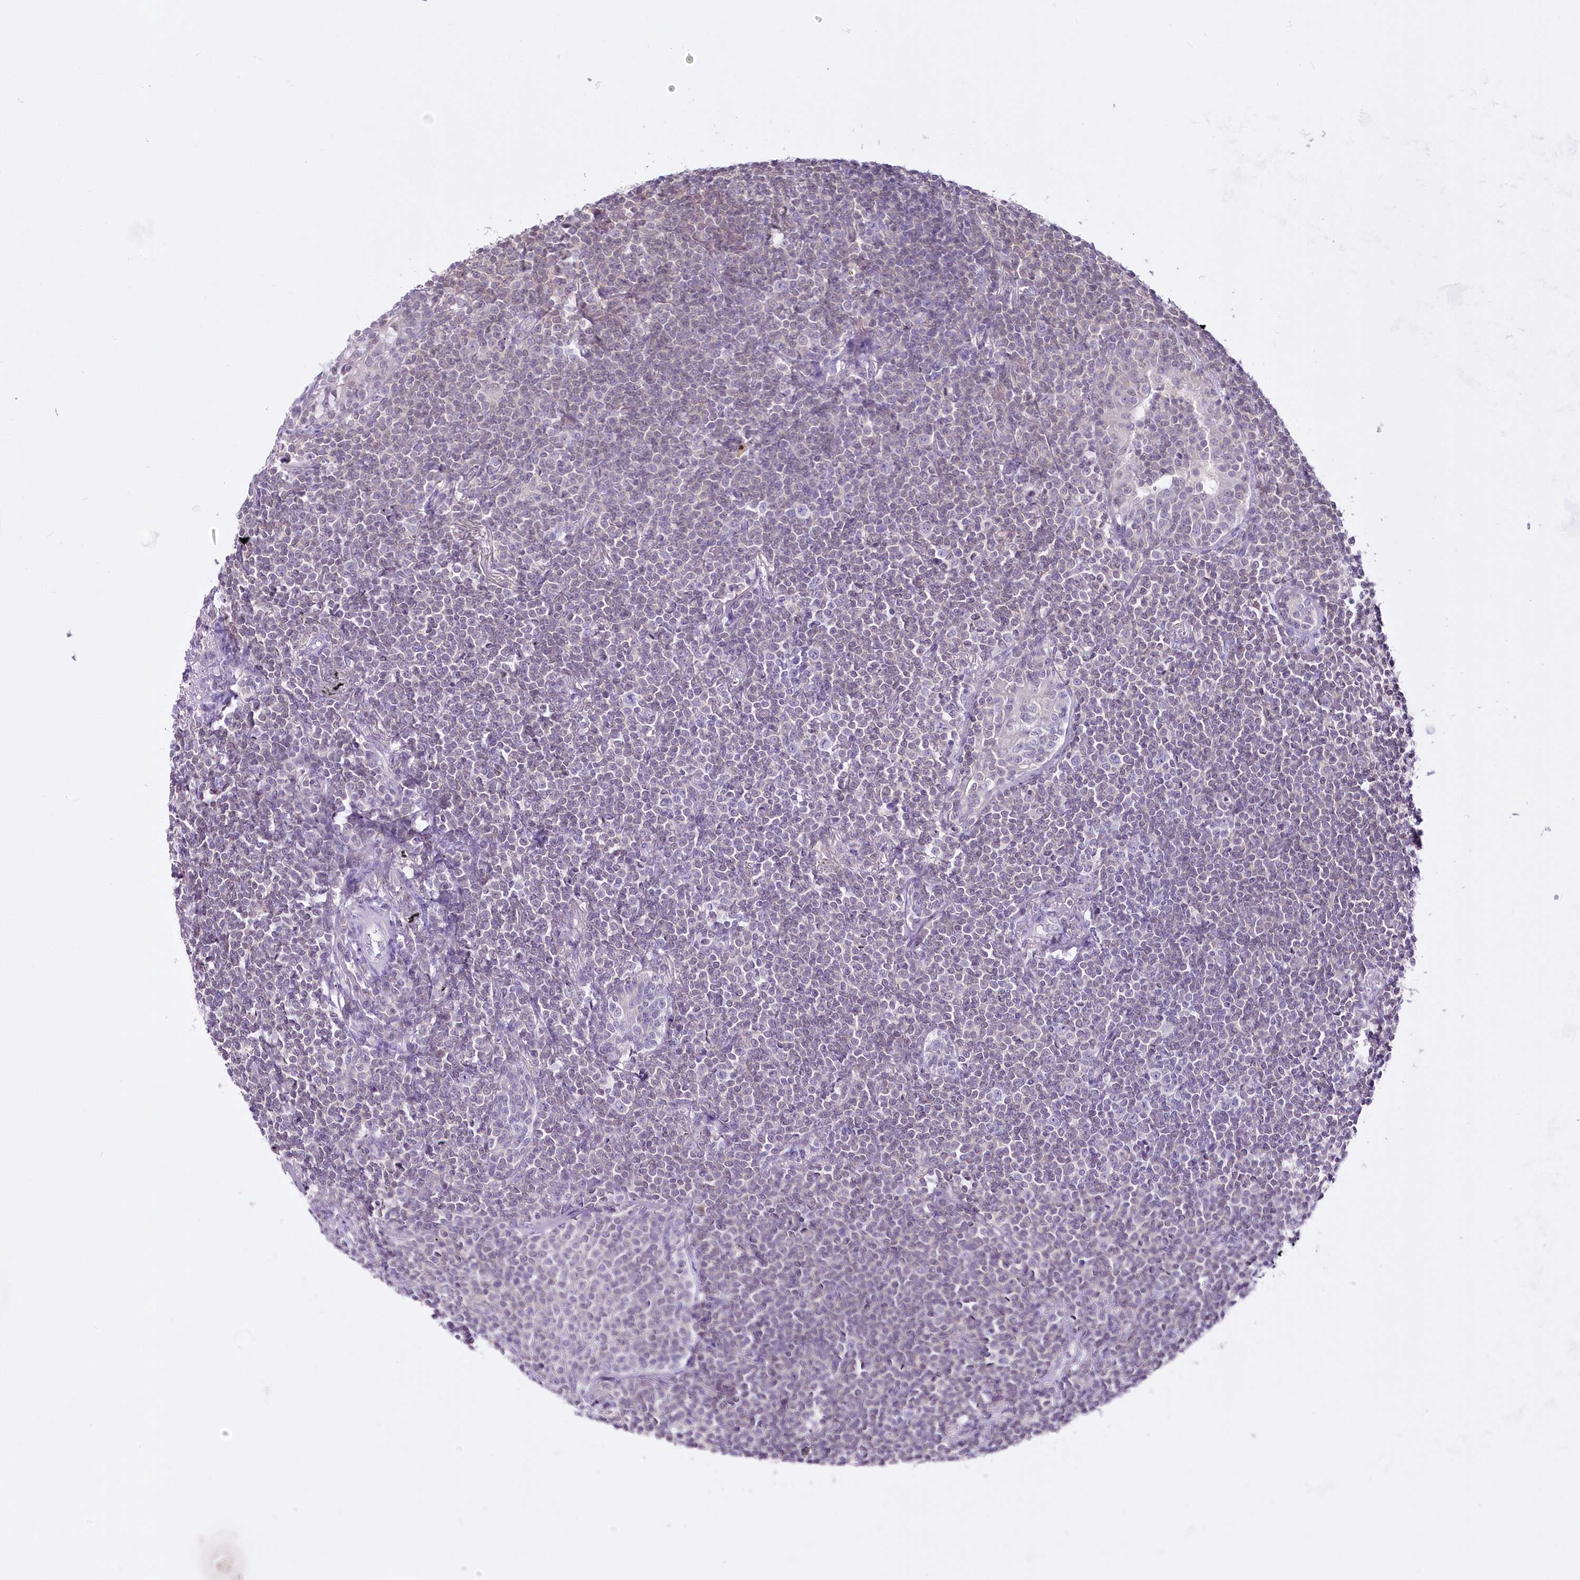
{"staining": {"intensity": "negative", "quantity": "none", "location": "none"}, "tissue": "lymphoma", "cell_type": "Tumor cells", "image_type": "cancer", "snomed": [{"axis": "morphology", "description": "Malignant lymphoma, non-Hodgkin's type, Low grade"}, {"axis": "topography", "description": "Lung"}], "caption": "Human lymphoma stained for a protein using immunohistochemistry (IHC) displays no expression in tumor cells.", "gene": "UBA6", "patient": {"sex": "female", "age": 71}}